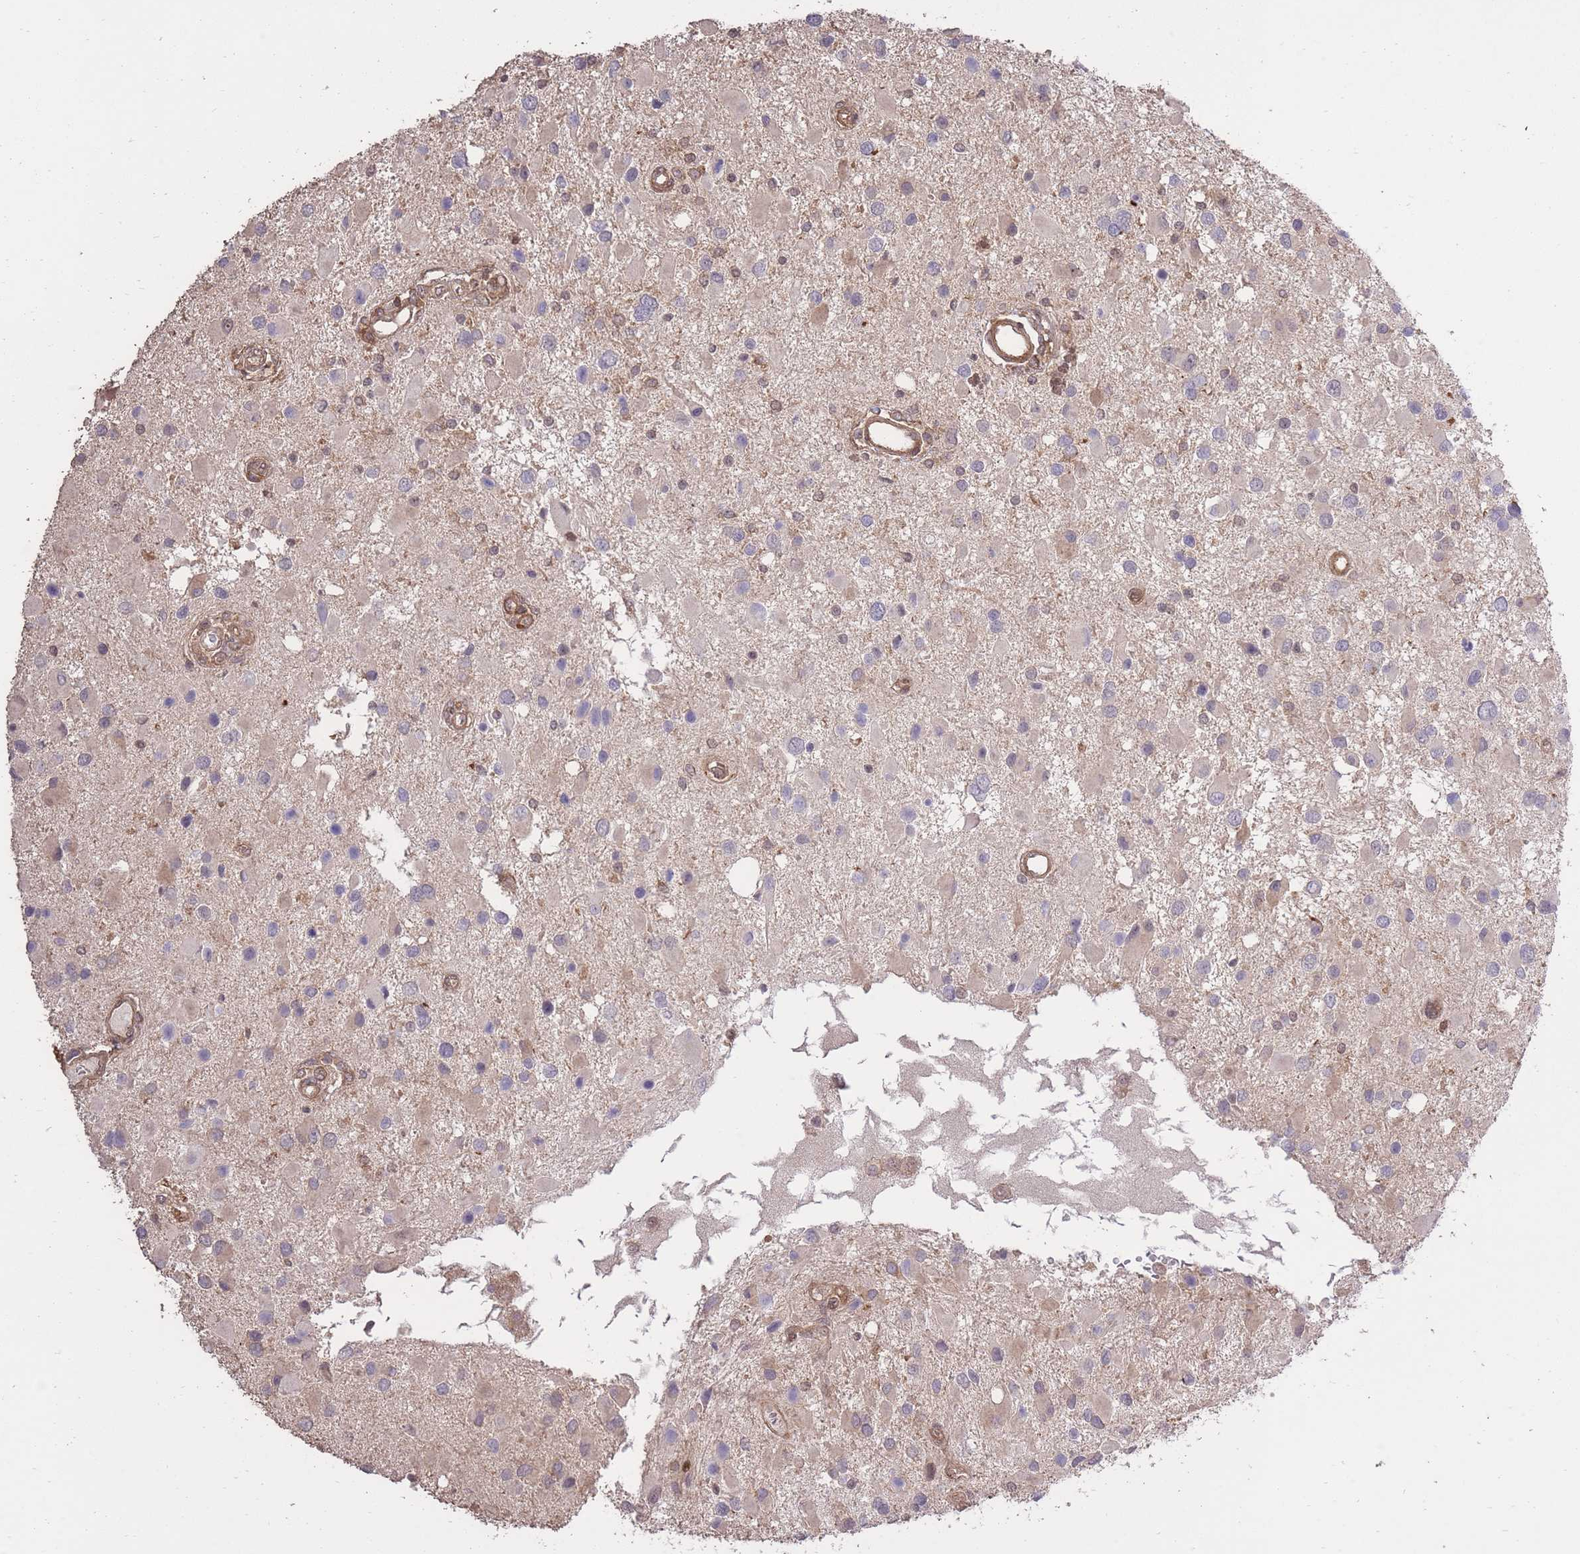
{"staining": {"intensity": "negative", "quantity": "none", "location": "none"}, "tissue": "glioma", "cell_type": "Tumor cells", "image_type": "cancer", "snomed": [{"axis": "morphology", "description": "Glioma, malignant, High grade"}, {"axis": "topography", "description": "Brain"}], "caption": "Human high-grade glioma (malignant) stained for a protein using immunohistochemistry (IHC) demonstrates no expression in tumor cells.", "gene": "PLD1", "patient": {"sex": "male", "age": 53}}